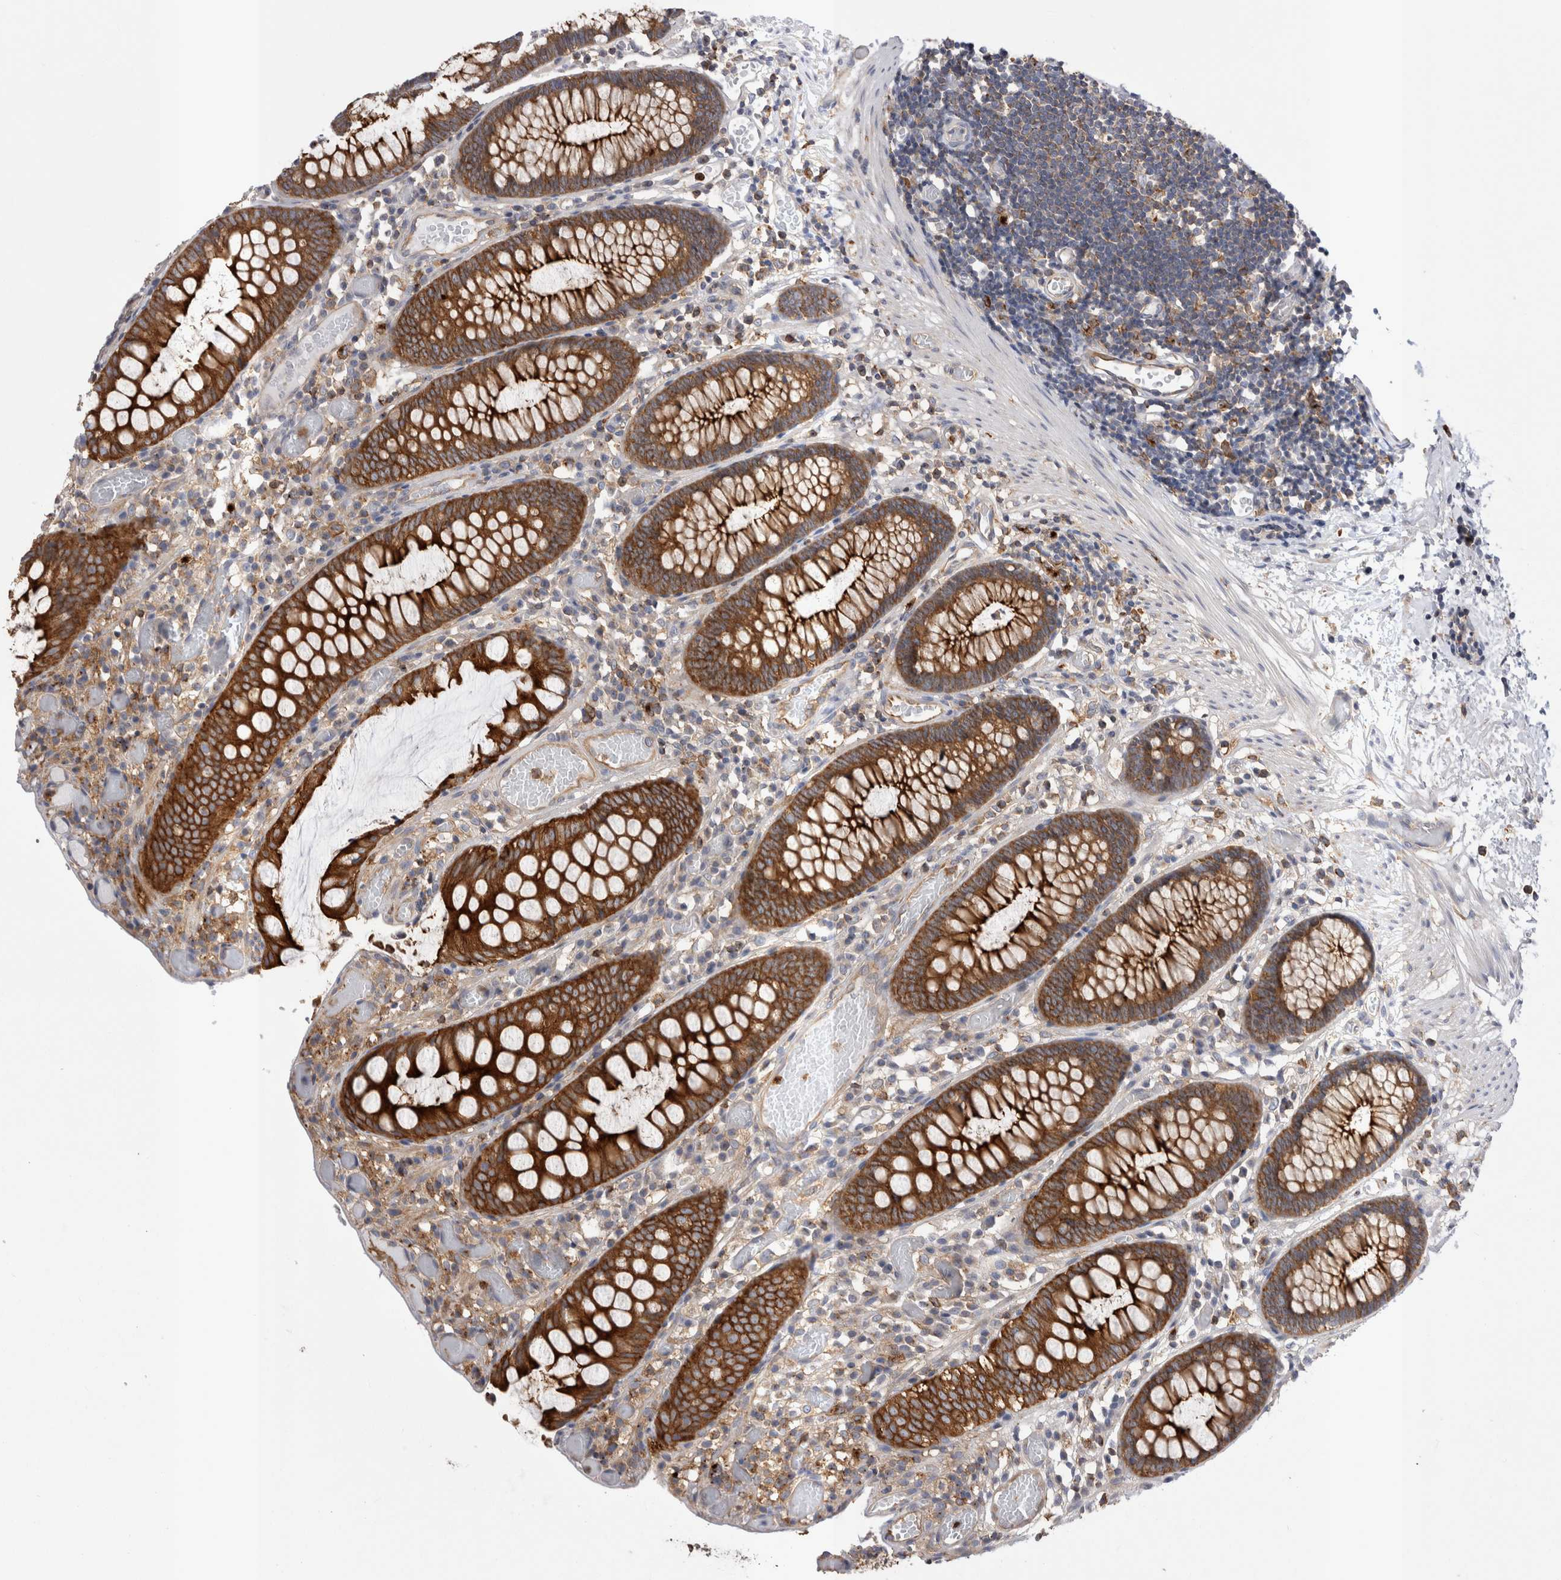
{"staining": {"intensity": "moderate", "quantity": "25%-75%", "location": "cytoplasmic/membranous"}, "tissue": "colon", "cell_type": "Endothelial cells", "image_type": "normal", "snomed": [{"axis": "morphology", "description": "Normal tissue, NOS"}, {"axis": "topography", "description": "Colon"}], "caption": "IHC histopathology image of benign colon: human colon stained using immunohistochemistry (IHC) shows medium levels of moderate protein expression localized specifically in the cytoplasmic/membranous of endothelial cells, appearing as a cytoplasmic/membranous brown color.", "gene": "RAB11FIP1", "patient": {"sex": "male", "age": 14}}